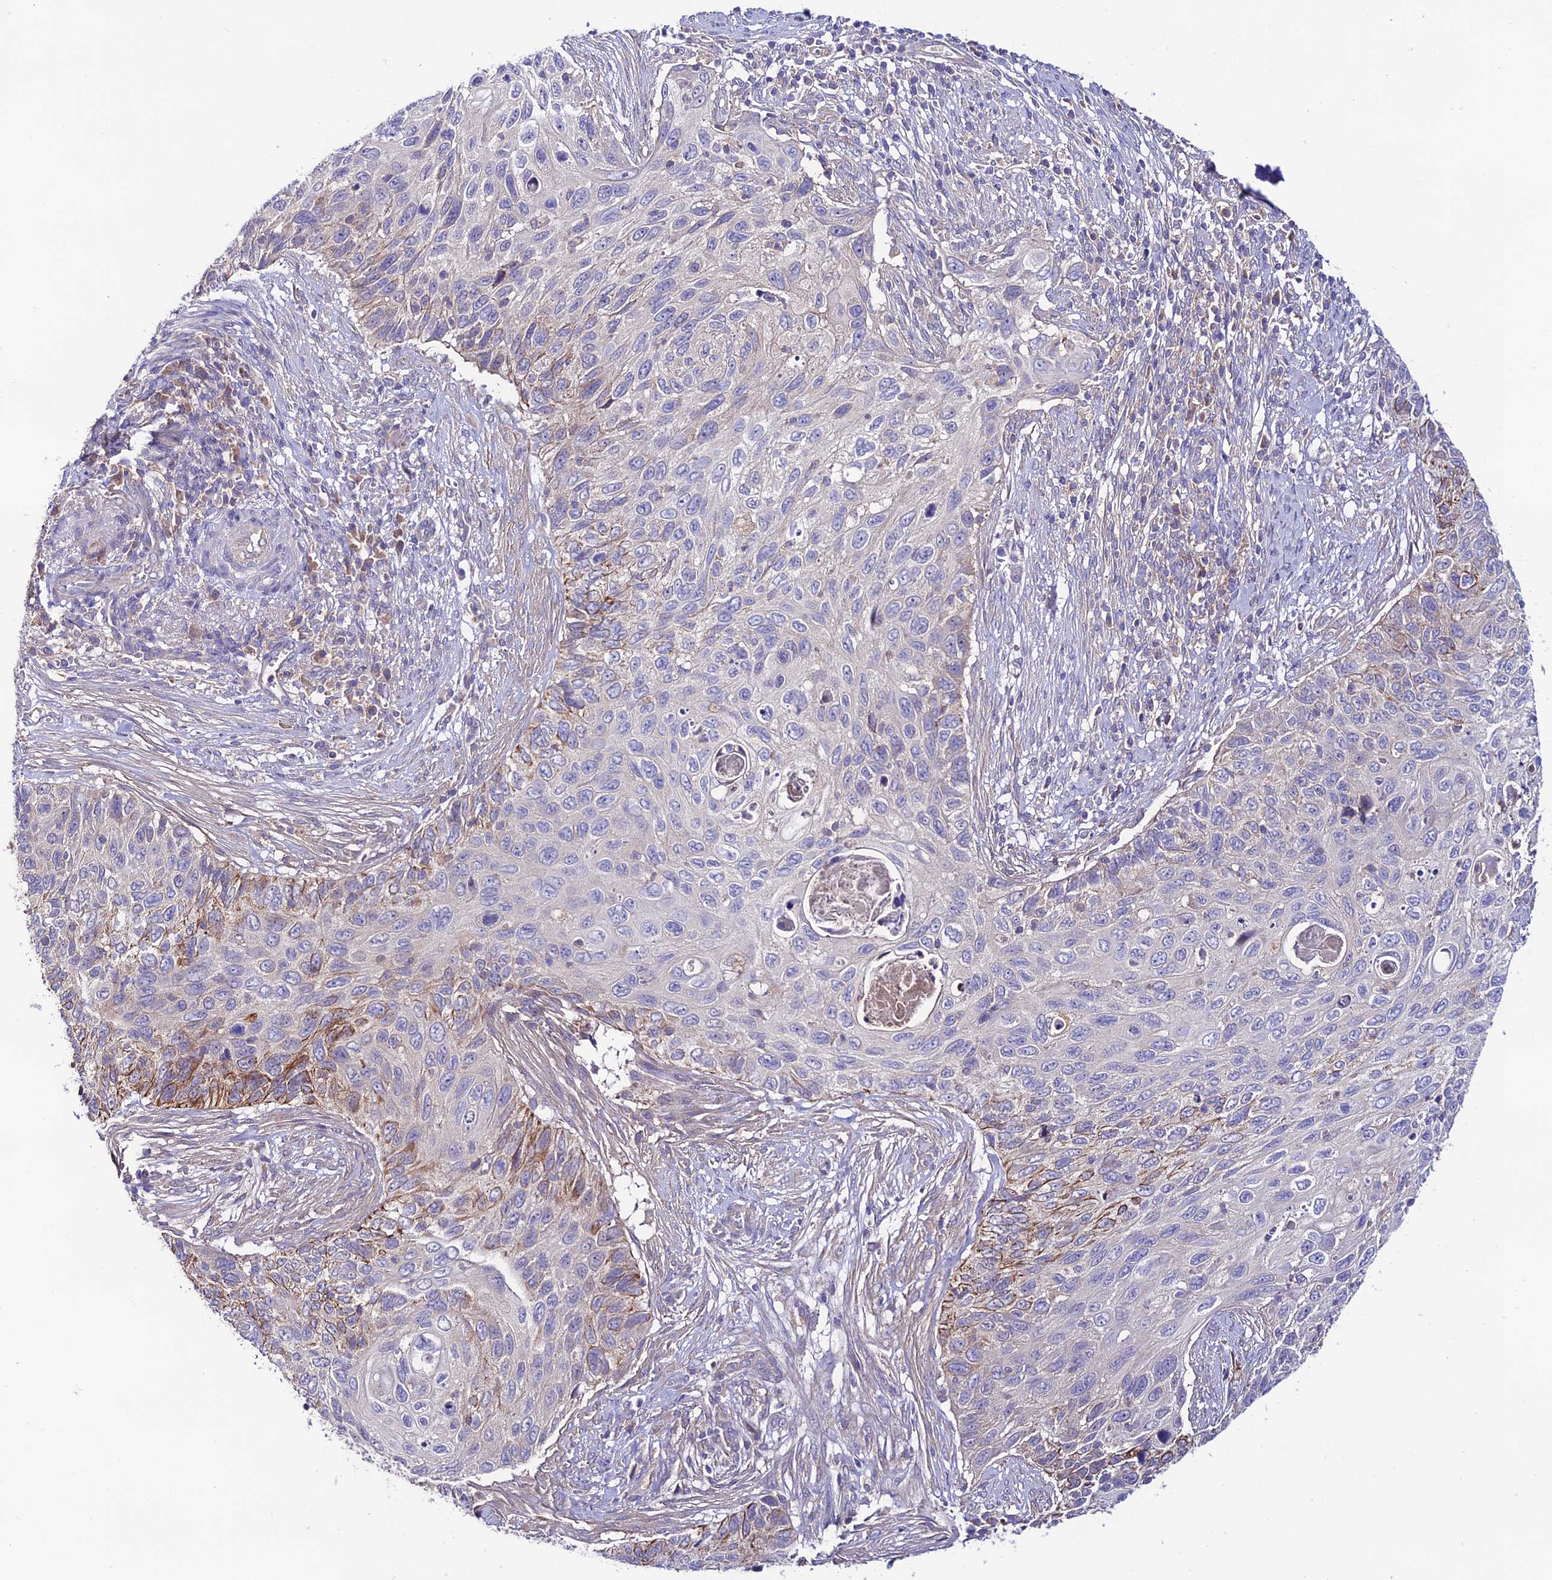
{"staining": {"intensity": "moderate", "quantity": "<25%", "location": "cytoplasmic/membranous"}, "tissue": "cervical cancer", "cell_type": "Tumor cells", "image_type": "cancer", "snomed": [{"axis": "morphology", "description": "Squamous cell carcinoma, NOS"}, {"axis": "topography", "description": "Cervix"}], "caption": "Protein expression analysis of cervical cancer (squamous cell carcinoma) demonstrates moderate cytoplasmic/membranous positivity in approximately <25% of tumor cells. The staining was performed using DAB, with brown indicating positive protein expression. Nuclei are stained blue with hematoxylin.", "gene": "BRME1", "patient": {"sex": "female", "age": 70}}